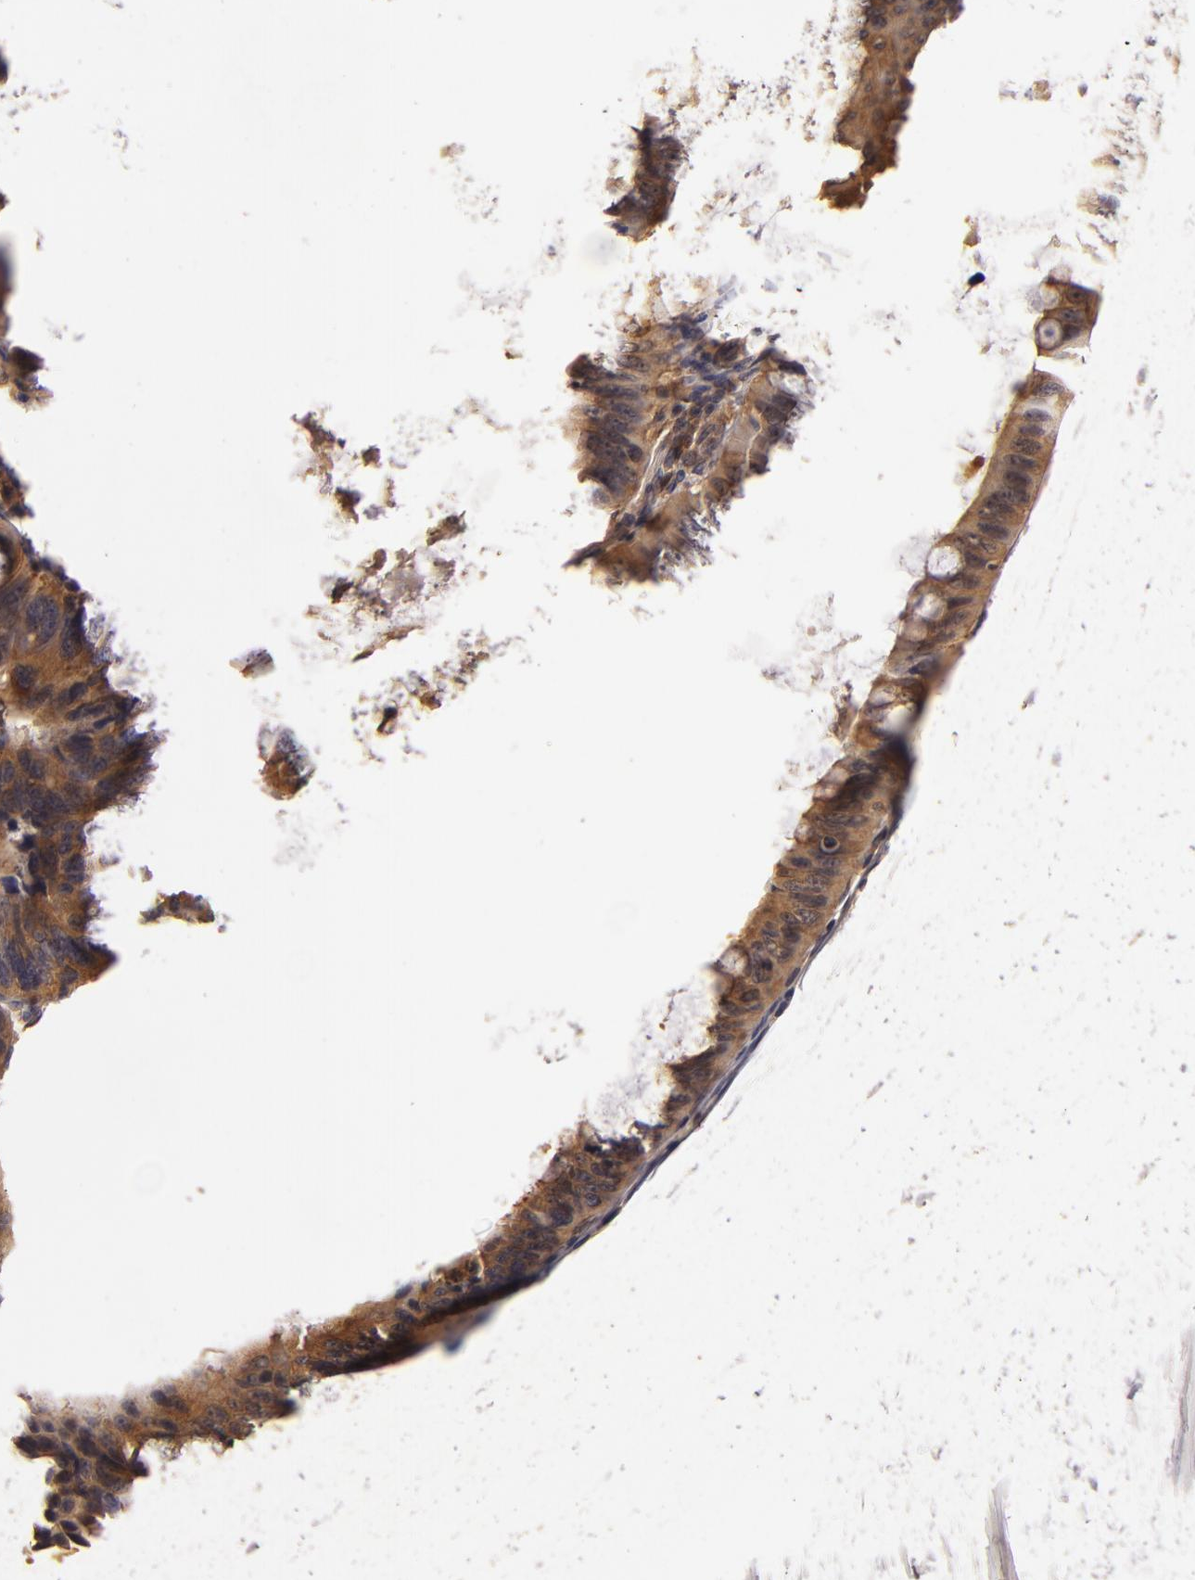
{"staining": {"intensity": "strong", "quantity": ">75%", "location": "cytoplasmic/membranous"}, "tissue": "colorectal cancer", "cell_type": "Tumor cells", "image_type": "cancer", "snomed": [{"axis": "morphology", "description": "Adenocarcinoma, NOS"}, {"axis": "topography", "description": "Colon"}], "caption": "IHC histopathology image of neoplastic tissue: colorectal adenocarcinoma stained using IHC demonstrates high levels of strong protein expression localized specifically in the cytoplasmic/membranous of tumor cells, appearing as a cytoplasmic/membranous brown color.", "gene": "PRKCD", "patient": {"sex": "female", "age": 55}}